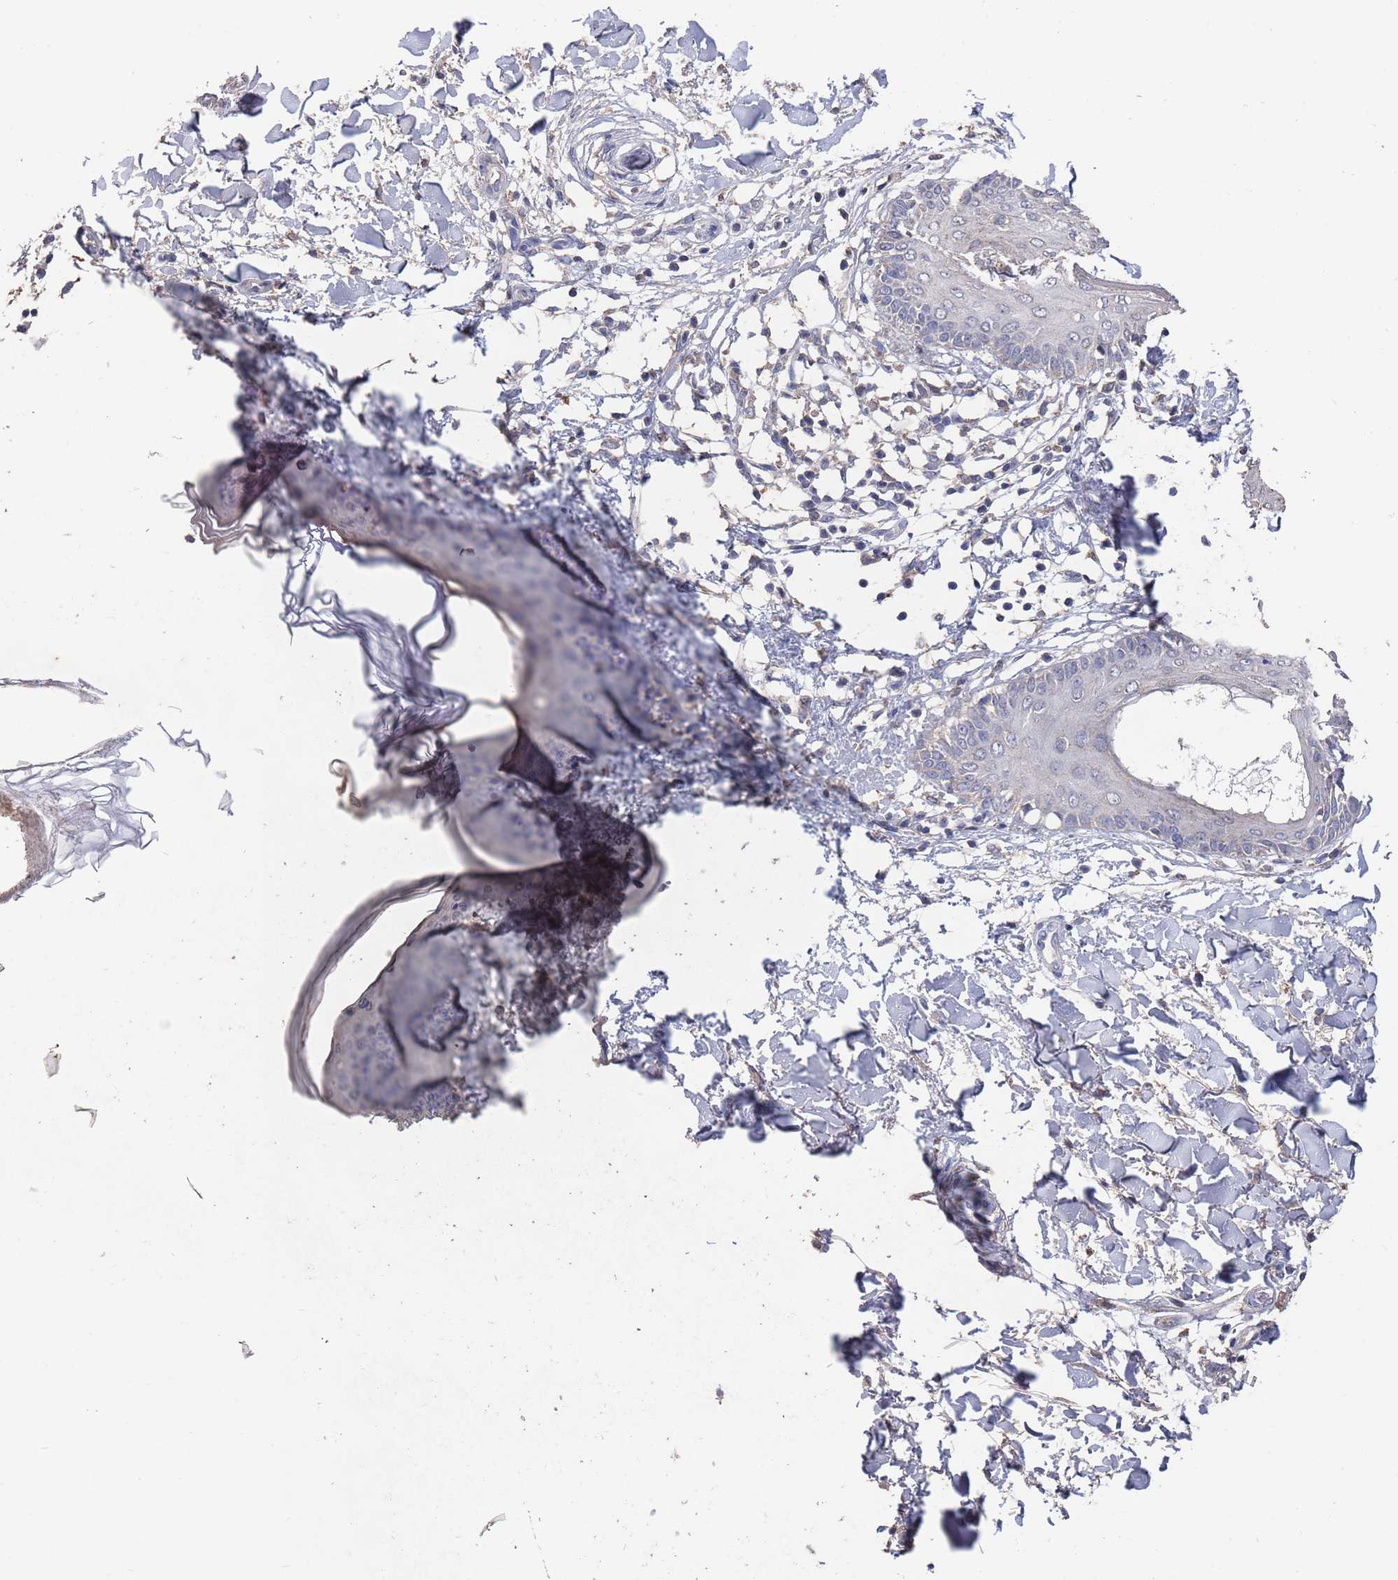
{"staining": {"intensity": "negative", "quantity": "none", "location": "none"}, "tissue": "skin", "cell_type": "Fibroblasts", "image_type": "normal", "snomed": [{"axis": "morphology", "description": "Normal tissue, NOS"}, {"axis": "topography", "description": "Skin"}], "caption": "Immunohistochemistry histopathology image of normal skin stained for a protein (brown), which reveals no staining in fibroblasts. (Stains: DAB (3,3'-diaminobenzidine) immunohistochemistry with hematoxylin counter stain, Microscopy: brightfield microscopy at high magnification).", "gene": "BTBD18", "patient": {"sex": "female", "age": 34}}